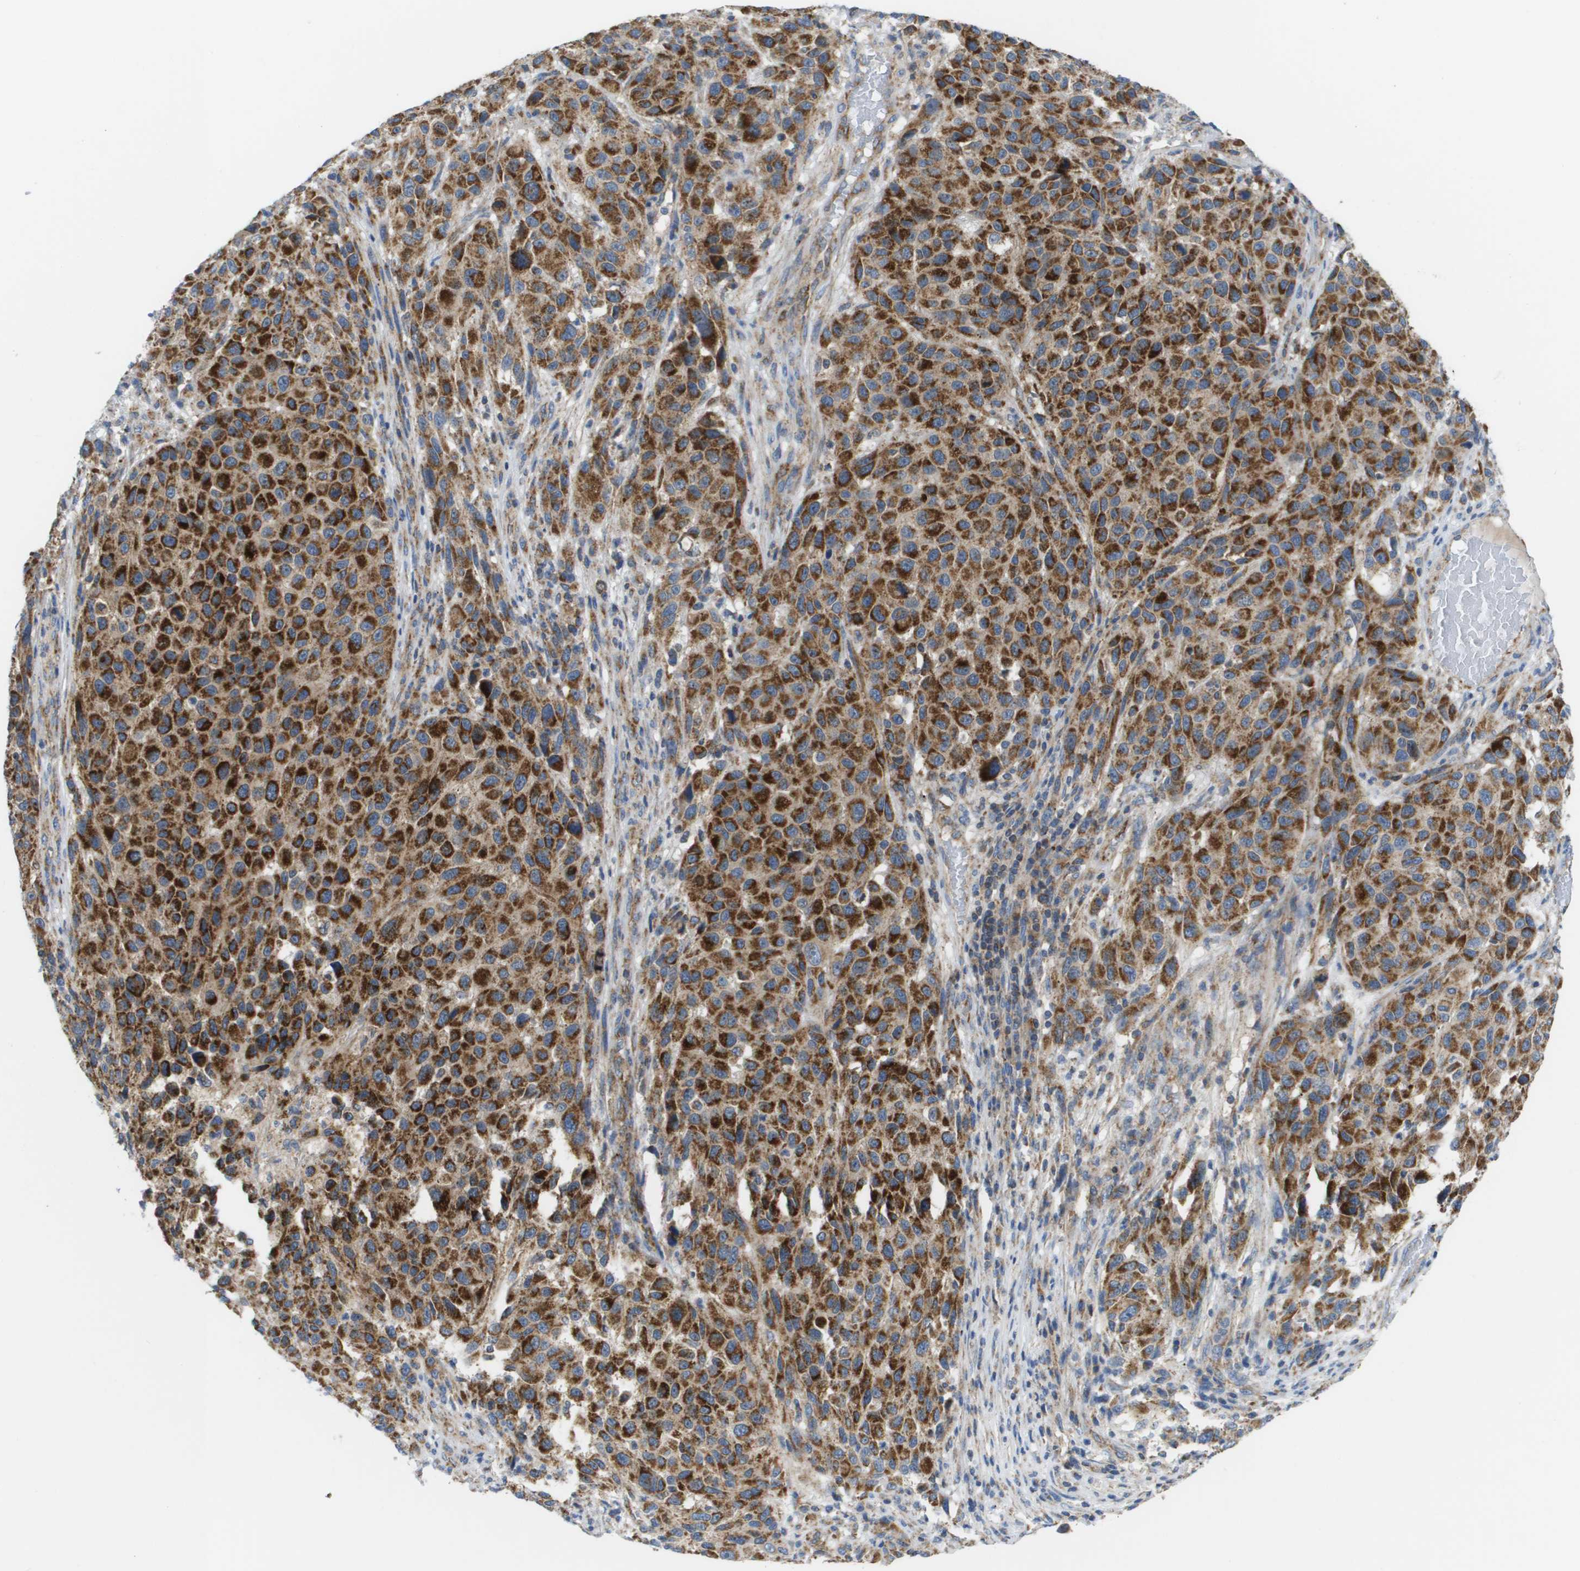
{"staining": {"intensity": "strong", "quantity": ">75%", "location": "cytoplasmic/membranous"}, "tissue": "melanoma", "cell_type": "Tumor cells", "image_type": "cancer", "snomed": [{"axis": "morphology", "description": "Malignant melanoma, Metastatic site"}, {"axis": "topography", "description": "Lymph node"}], "caption": "High-power microscopy captured an immunohistochemistry photomicrograph of malignant melanoma (metastatic site), revealing strong cytoplasmic/membranous expression in about >75% of tumor cells. The protein of interest is shown in brown color, while the nuclei are stained blue.", "gene": "FIS1", "patient": {"sex": "male", "age": 61}}